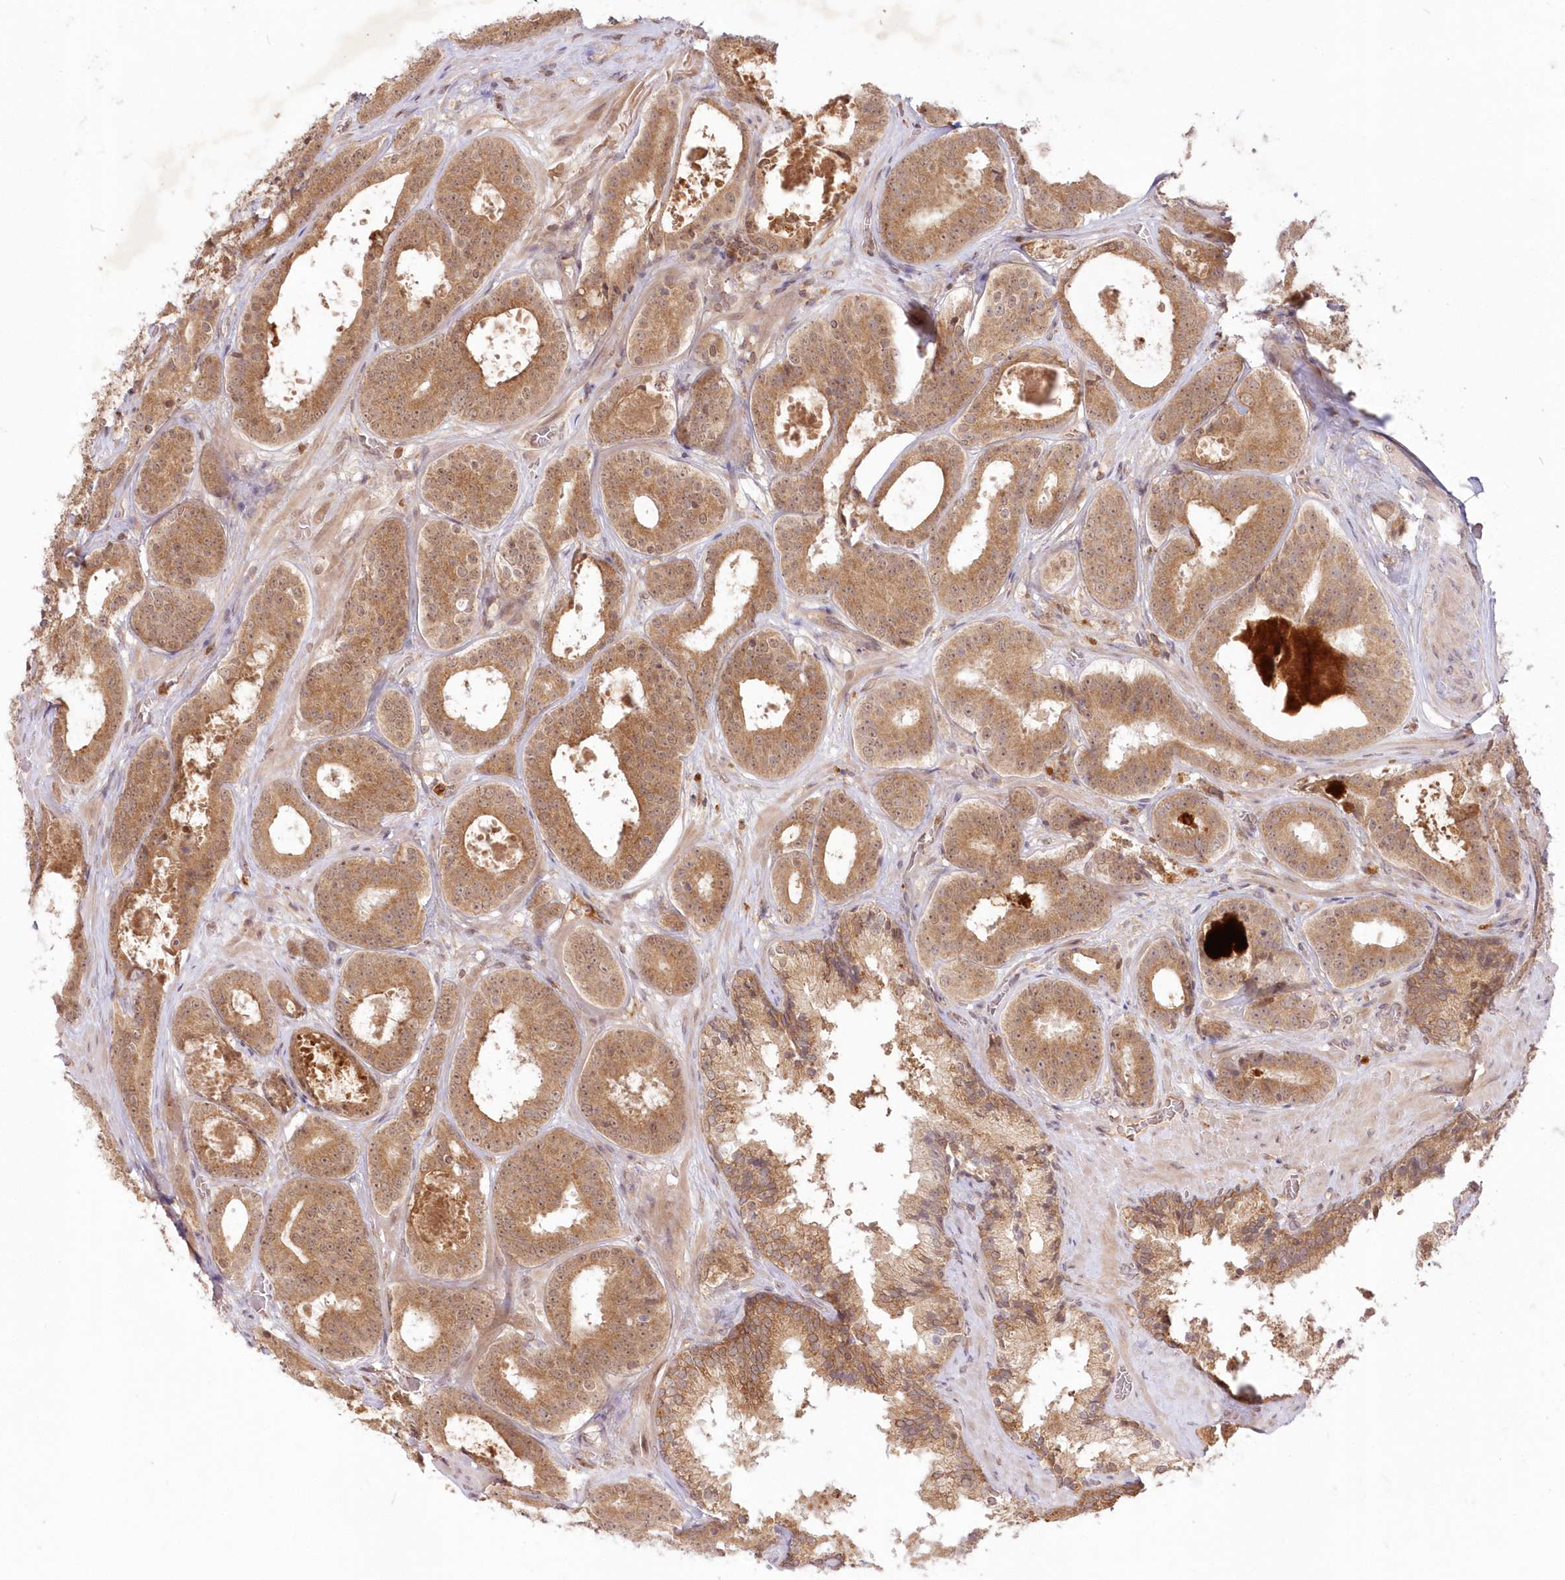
{"staining": {"intensity": "moderate", "quantity": ">75%", "location": "cytoplasmic/membranous"}, "tissue": "prostate cancer", "cell_type": "Tumor cells", "image_type": "cancer", "snomed": [{"axis": "morphology", "description": "Adenocarcinoma, High grade"}, {"axis": "topography", "description": "Prostate"}], "caption": "Protein staining of high-grade adenocarcinoma (prostate) tissue displays moderate cytoplasmic/membranous positivity in approximately >75% of tumor cells.", "gene": "MTMR3", "patient": {"sex": "male", "age": 57}}